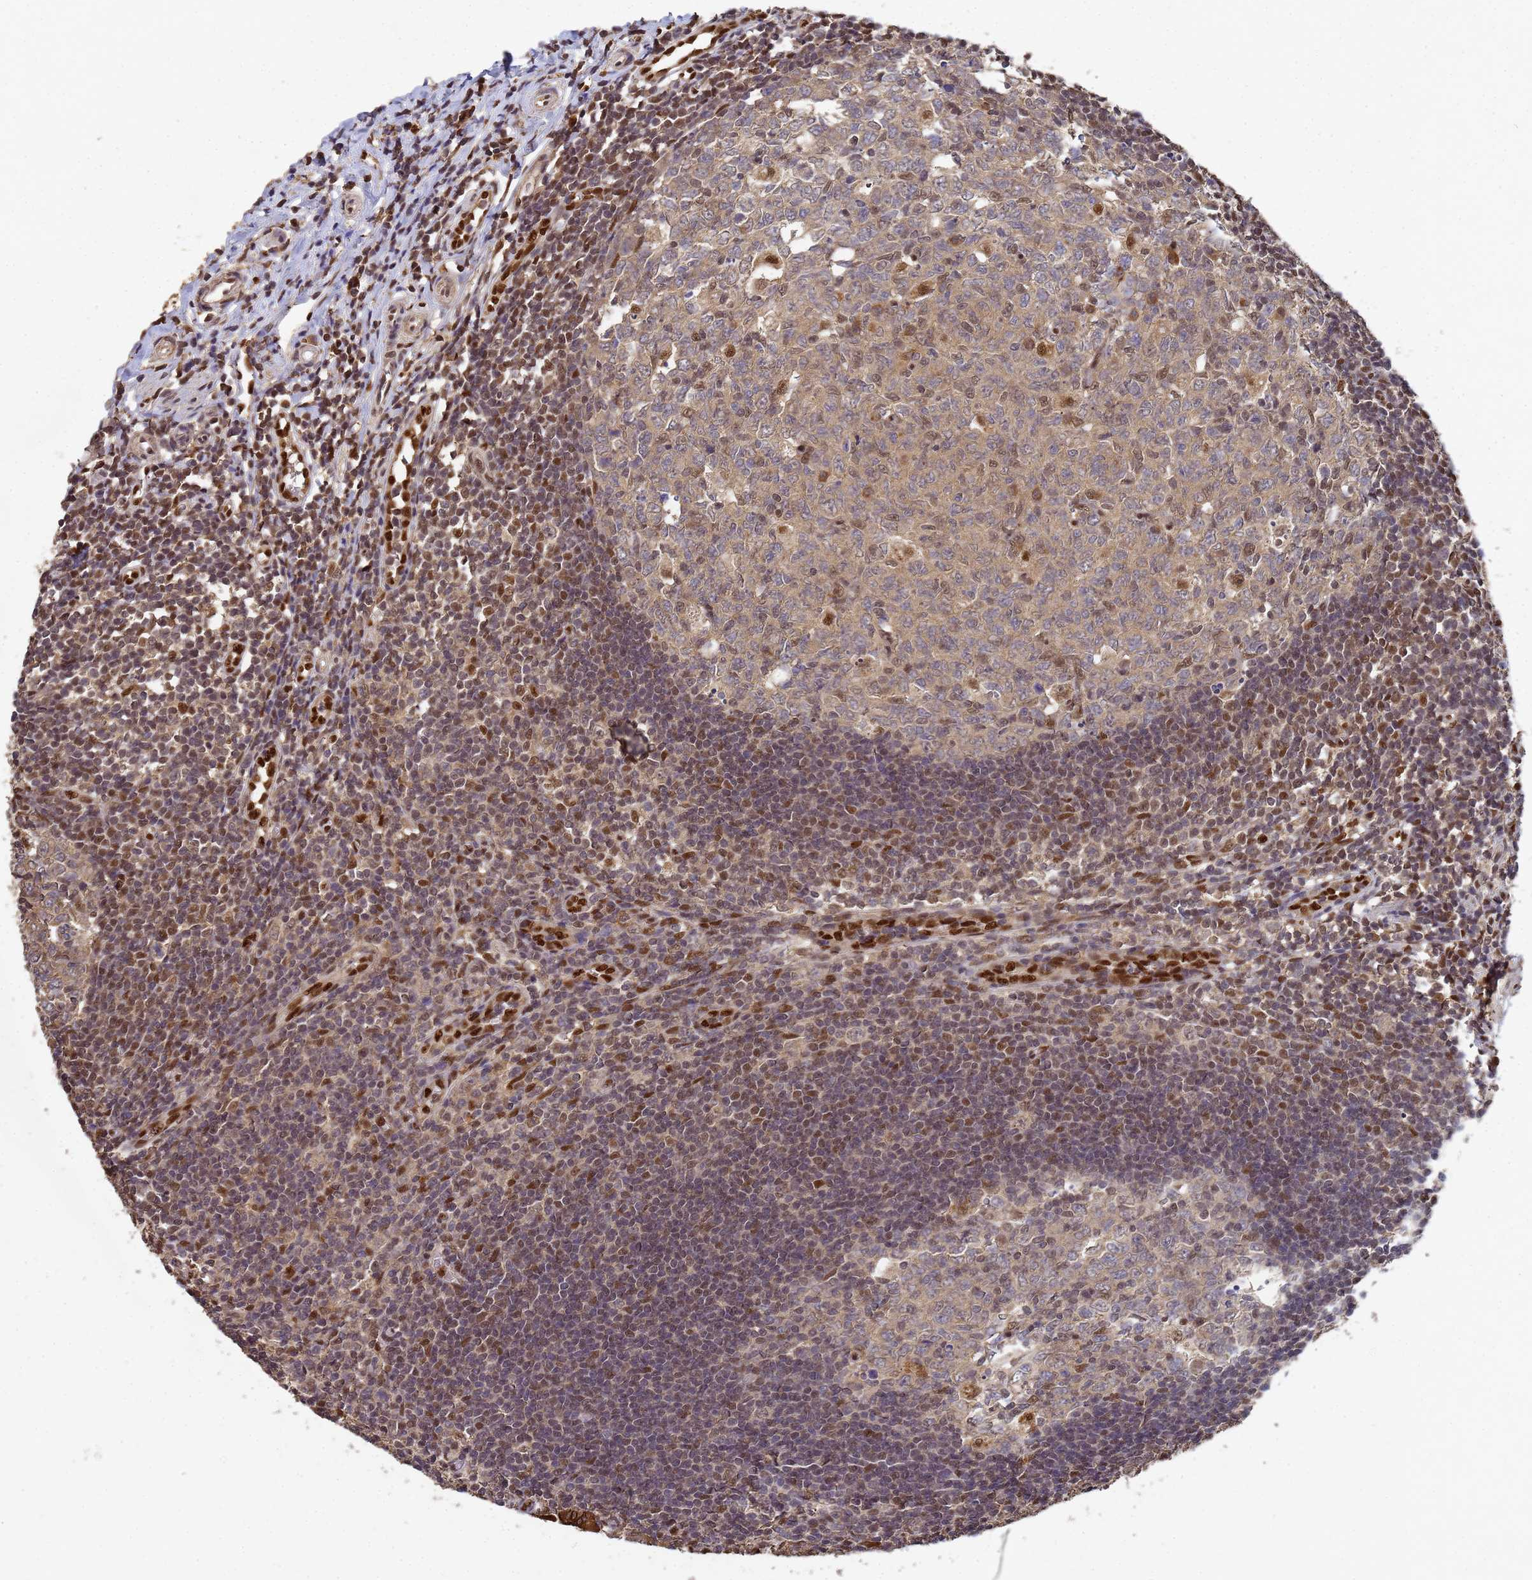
{"staining": {"intensity": "moderate", "quantity": ">75%", "location": "cytoplasmic/membranous"}, "tissue": "appendix", "cell_type": "Glandular cells", "image_type": "normal", "snomed": [{"axis": "morphology", "description": "Normal tissue, NOS"}, {"axis": "topography", "description": "Appendix"}], "caption": "Immunohistochemistry (DAB) staining of normal human appendix reveals moderate cytoplasmic/membranous protein expression in approximately >75% of glandular cells.", "gene": "SECISBP2", "patient": {"sex": "male", "age": 14}}